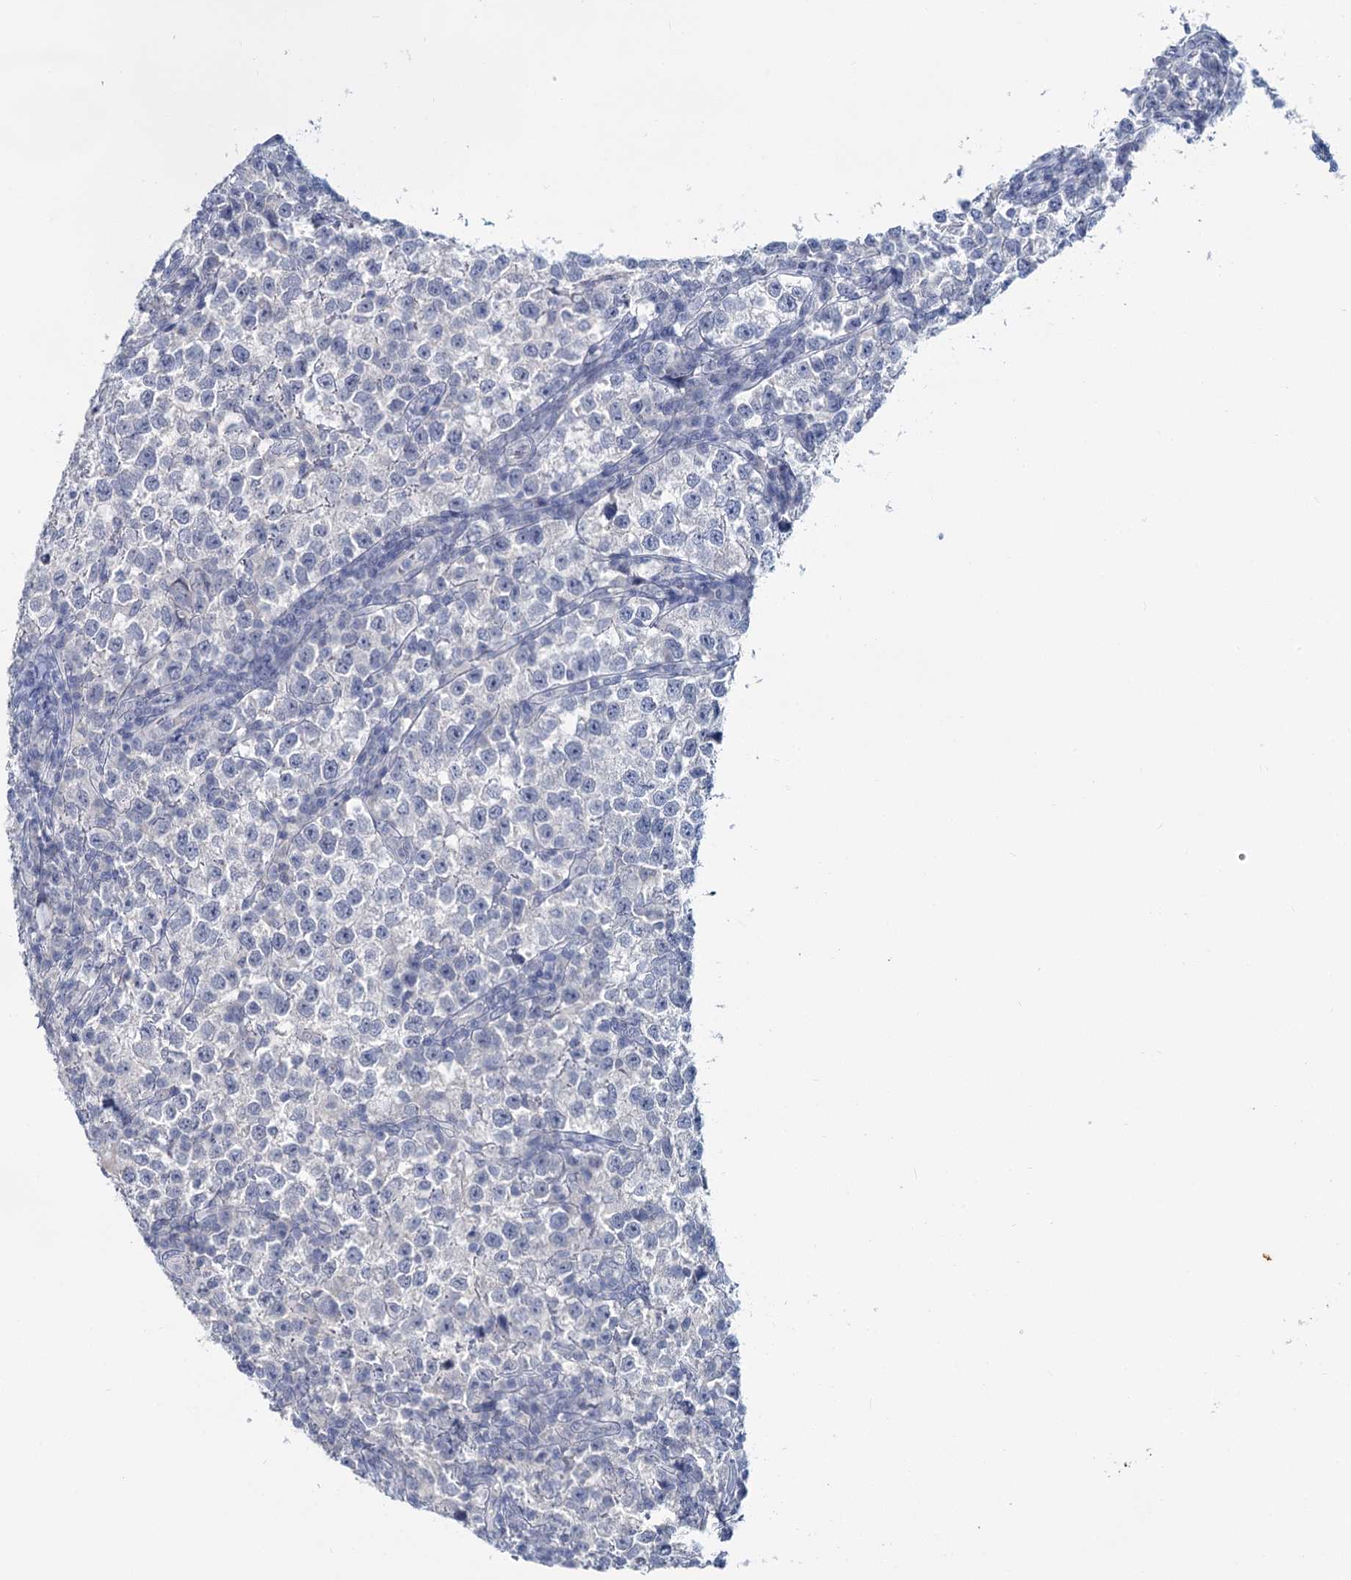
{"staining": {"intensity": "negative", "quantity": "none", "location": "none"}, "tissue": "testis cancer", "cell_type": "Tumor cells", "image_type": "cancer", "snomed": [{"axis": "morphology", "description": "Normal tissue, NOS"}, {"axis": "morphology", "description": "Seminoma, NOS"}, {"axis": "topography", "description": "Testis"}], "caption": "Tumor cells show no significant protein staining in testis cancer. (DAB IHC visualized using brightfield microscopy, high magnification).", "gene": "CHGA", "patient": {"sex": "male", "age": 43}}